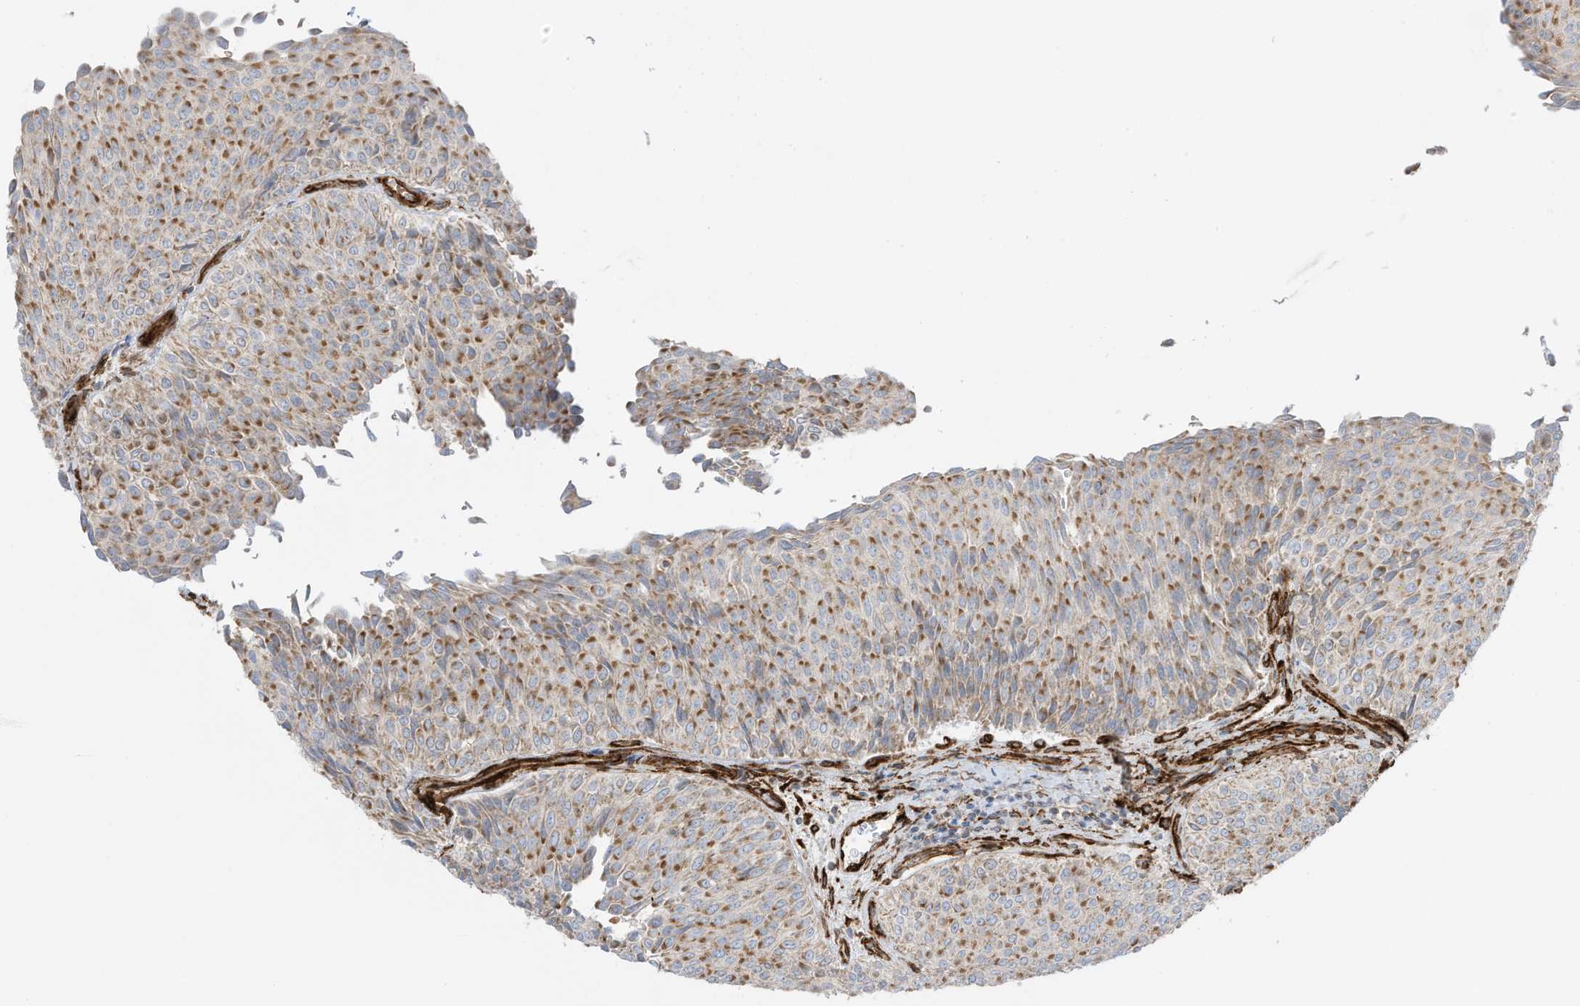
{"staining": {"intensity": "moderate", "quantity": ">75%", "location": "cytoplasmic/membranous"}, "tissue": "urothelial cancer", "cell_type": "Tumor cells", "image_type": "cancer", "snomed": [{"axis": "morphology", "description": "Urothelial carcinoma, Low grade"}, {"axis": "topography", "description": "Urinary bladder"}], "caption": "Human urothelial cancer stained with a brown dye exhibits moderate cytoplasmic/membranous positive positivity in approximately >75% of tumor cells.", "gene": "ABCB7", "patient": {"sex": "male", "age": 78}}